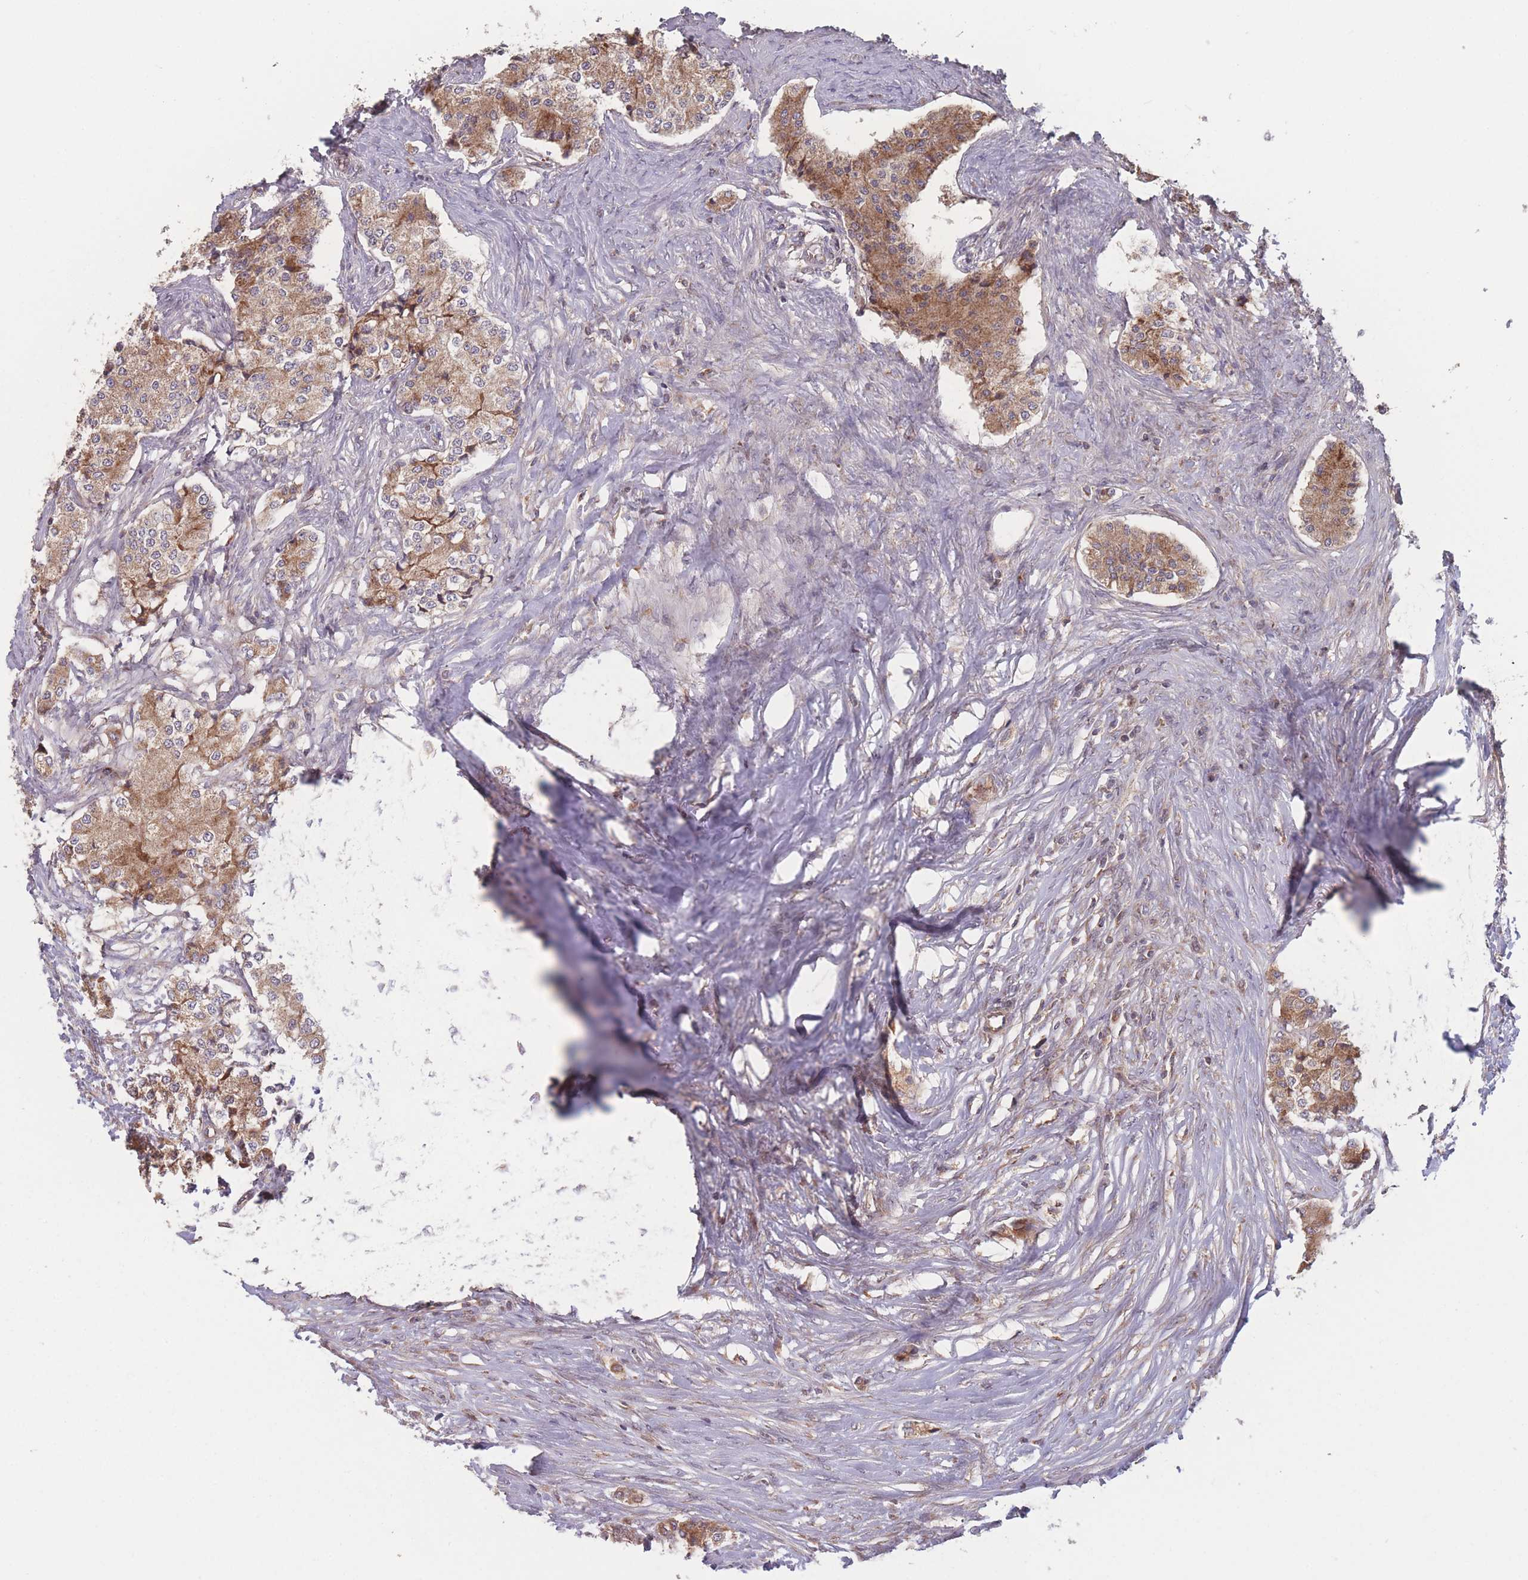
{"staining": {"intensity": "moderate", "quantity": ">75%", "location": "cytoplasmic/membranous"}, "tissue": "carcinoid", "cell_type": "Tumor cells", "image_type": "cancer", "snomed": [{"axis": "morphology", "description": "Carcinoid, malignant, NOS"}, {"axis": "topography", "description": "Colon"}], "caption": "Brown immunohistochemical staining in human carcinoid shows moderate cytoplasmic/membranous positivity in about >75% of tumor cells.", "gene": "ATP5MG", "patient": {"sex": "female", "age": 52}}